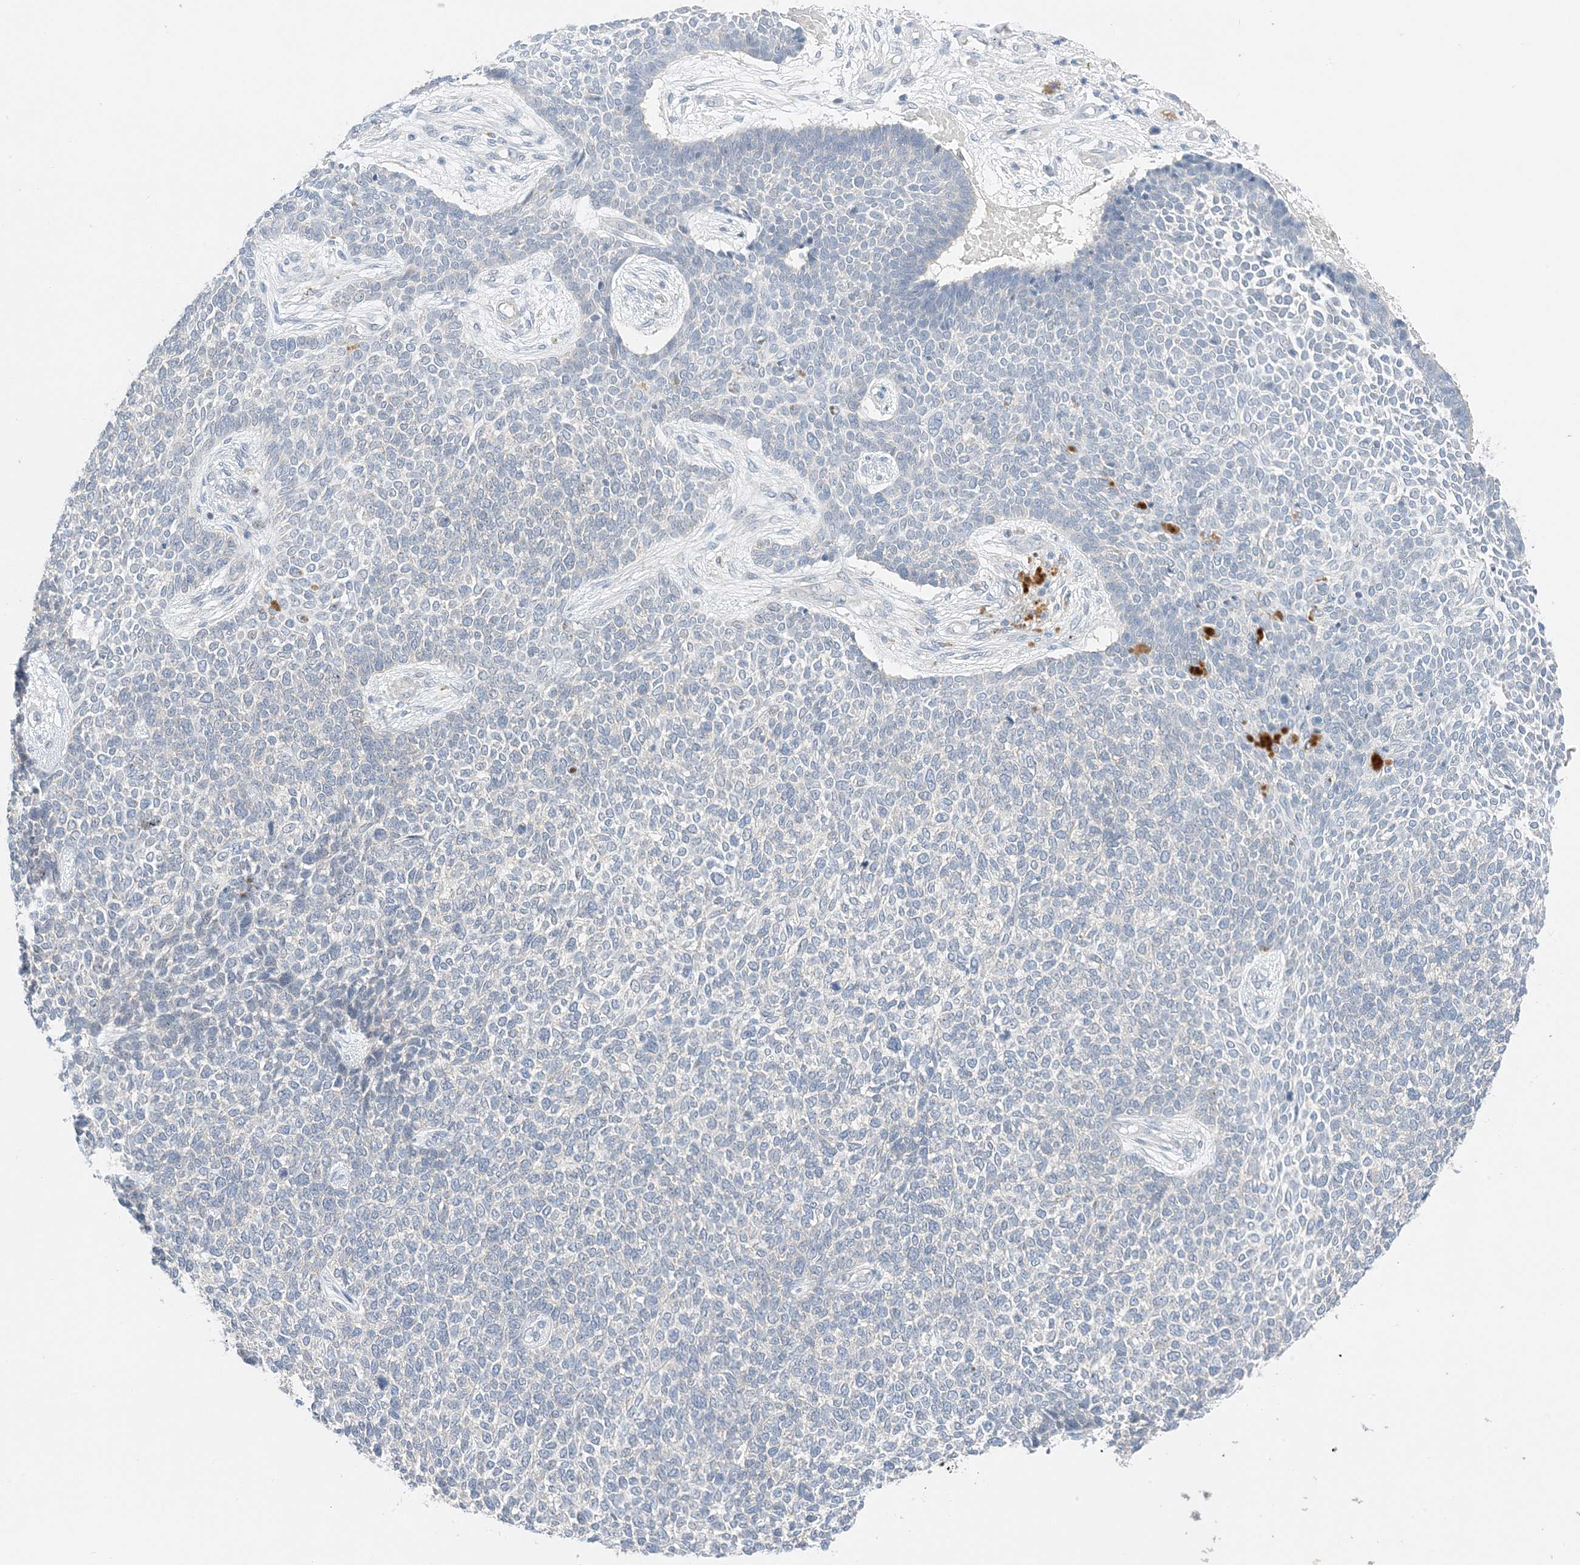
{"staining": {"intensity": "negative", "quantity": "none", "location": "none"}, "tissue": "skin cancer", "cell_type": "Tumor cells", "image_type": "cancer", "snomed": [{"axis": "morphology", "description": "Basal cell carcinoma"}, {"axis": "topography", "description": "Skin"}], "caption": "An image of skin cancer (basal cell carcinoma) stained for a protein reveals no brown staining in tumor cells.", "gene": "KIFBP", "patient": {"sex": "female", "age": 84}}